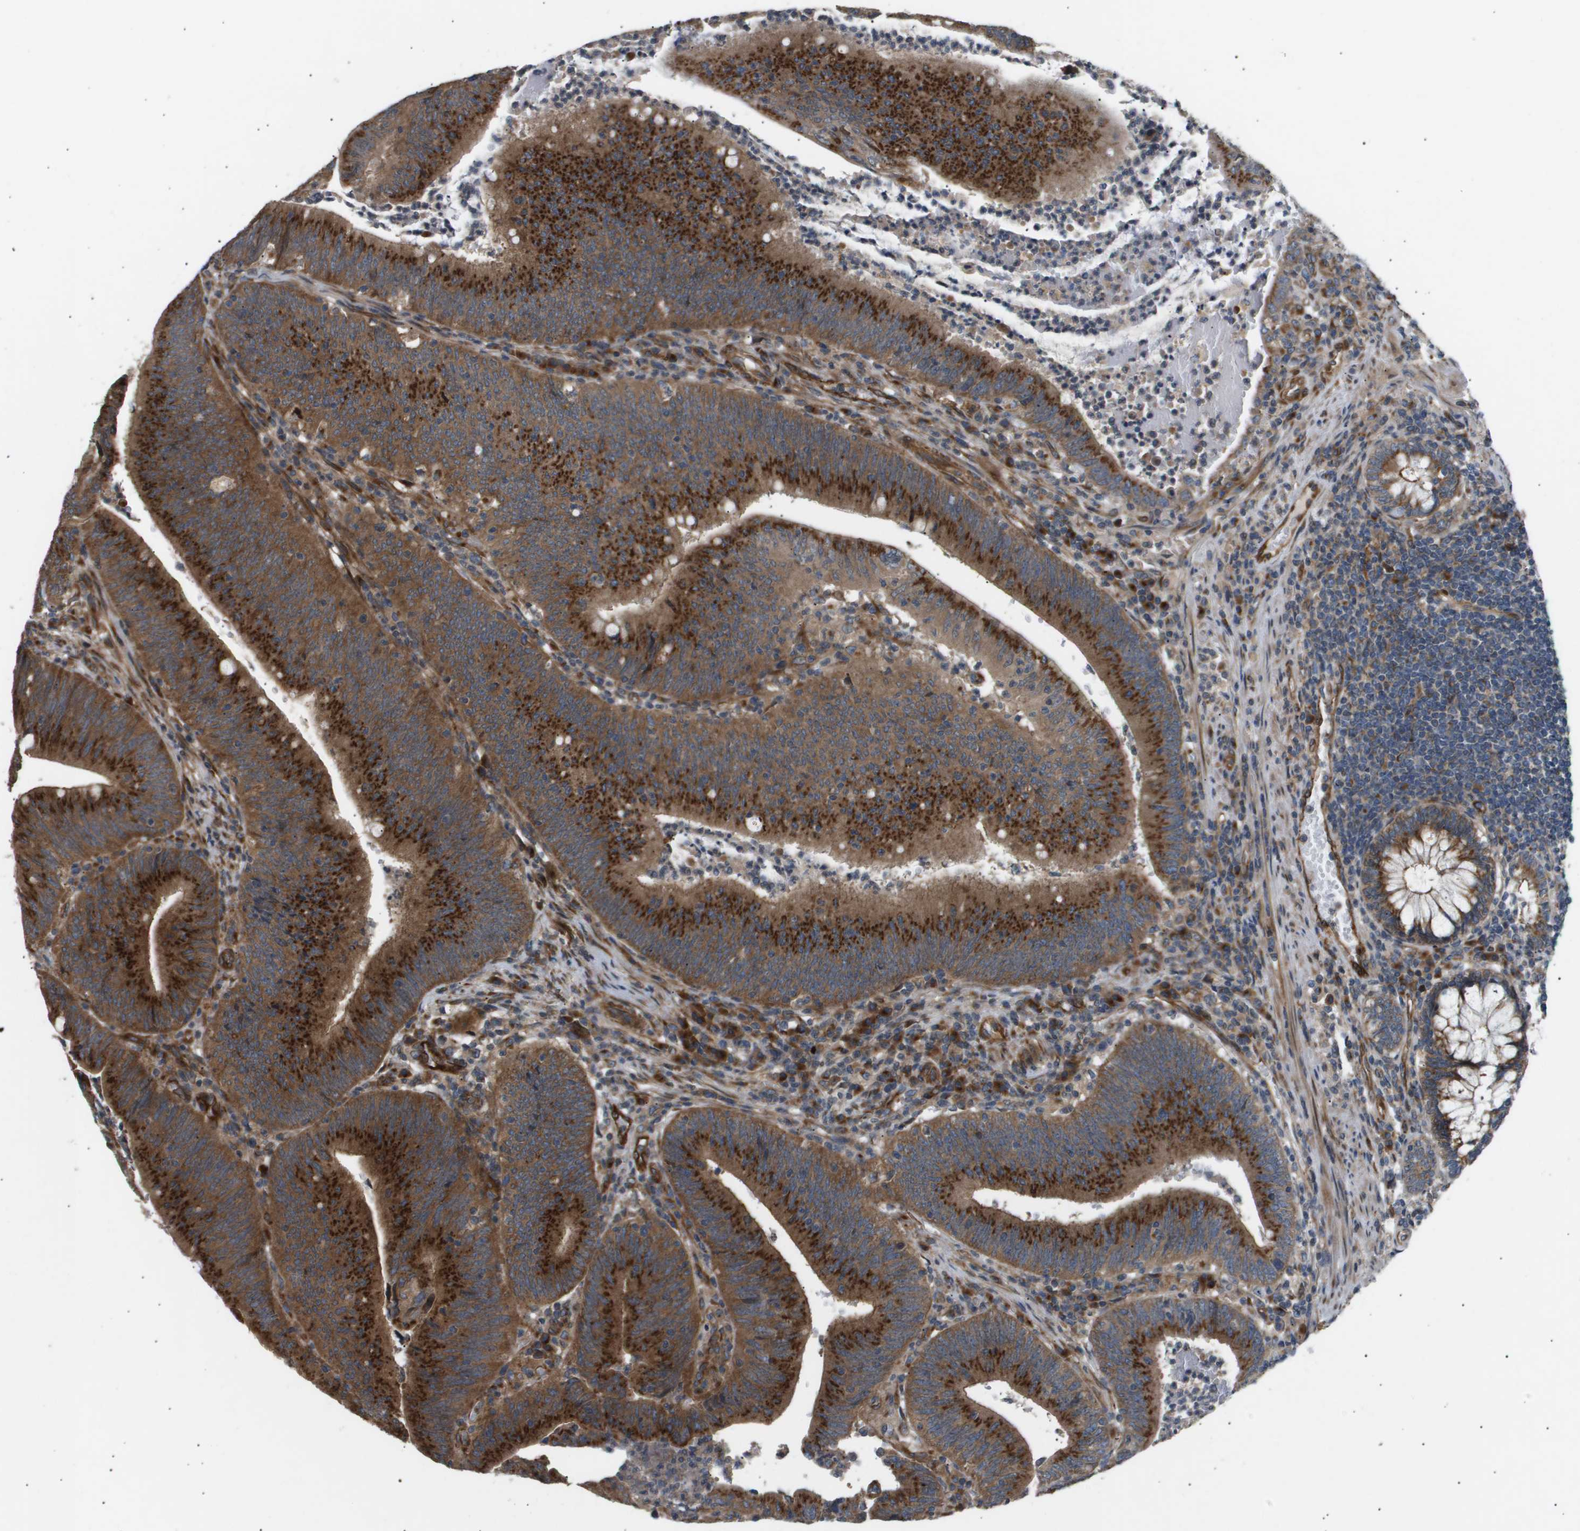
{"staining": {"intensity": "strong", "quantity": ">75%", "location": "cytoplasmic/membranous"}, "tissue": "colorectal cancer", "cell_type": "Tumor cells", "image_type": "cancer", "snomed": [{"axis": "morphology", "description": "Normal tissue, NOS"}, {"axis": "morphology", "description": "Adenocarcinoma, NOS"}, {"axis": "topography", "description": "Rectum"}], "caption": "Colorectal cancer (adenocarcinoma) stained with a protein marker demonstrates strong staining in tumor cells.", "gene": "LYSMD3", "patient": {"sex": "female", "age": 66}}